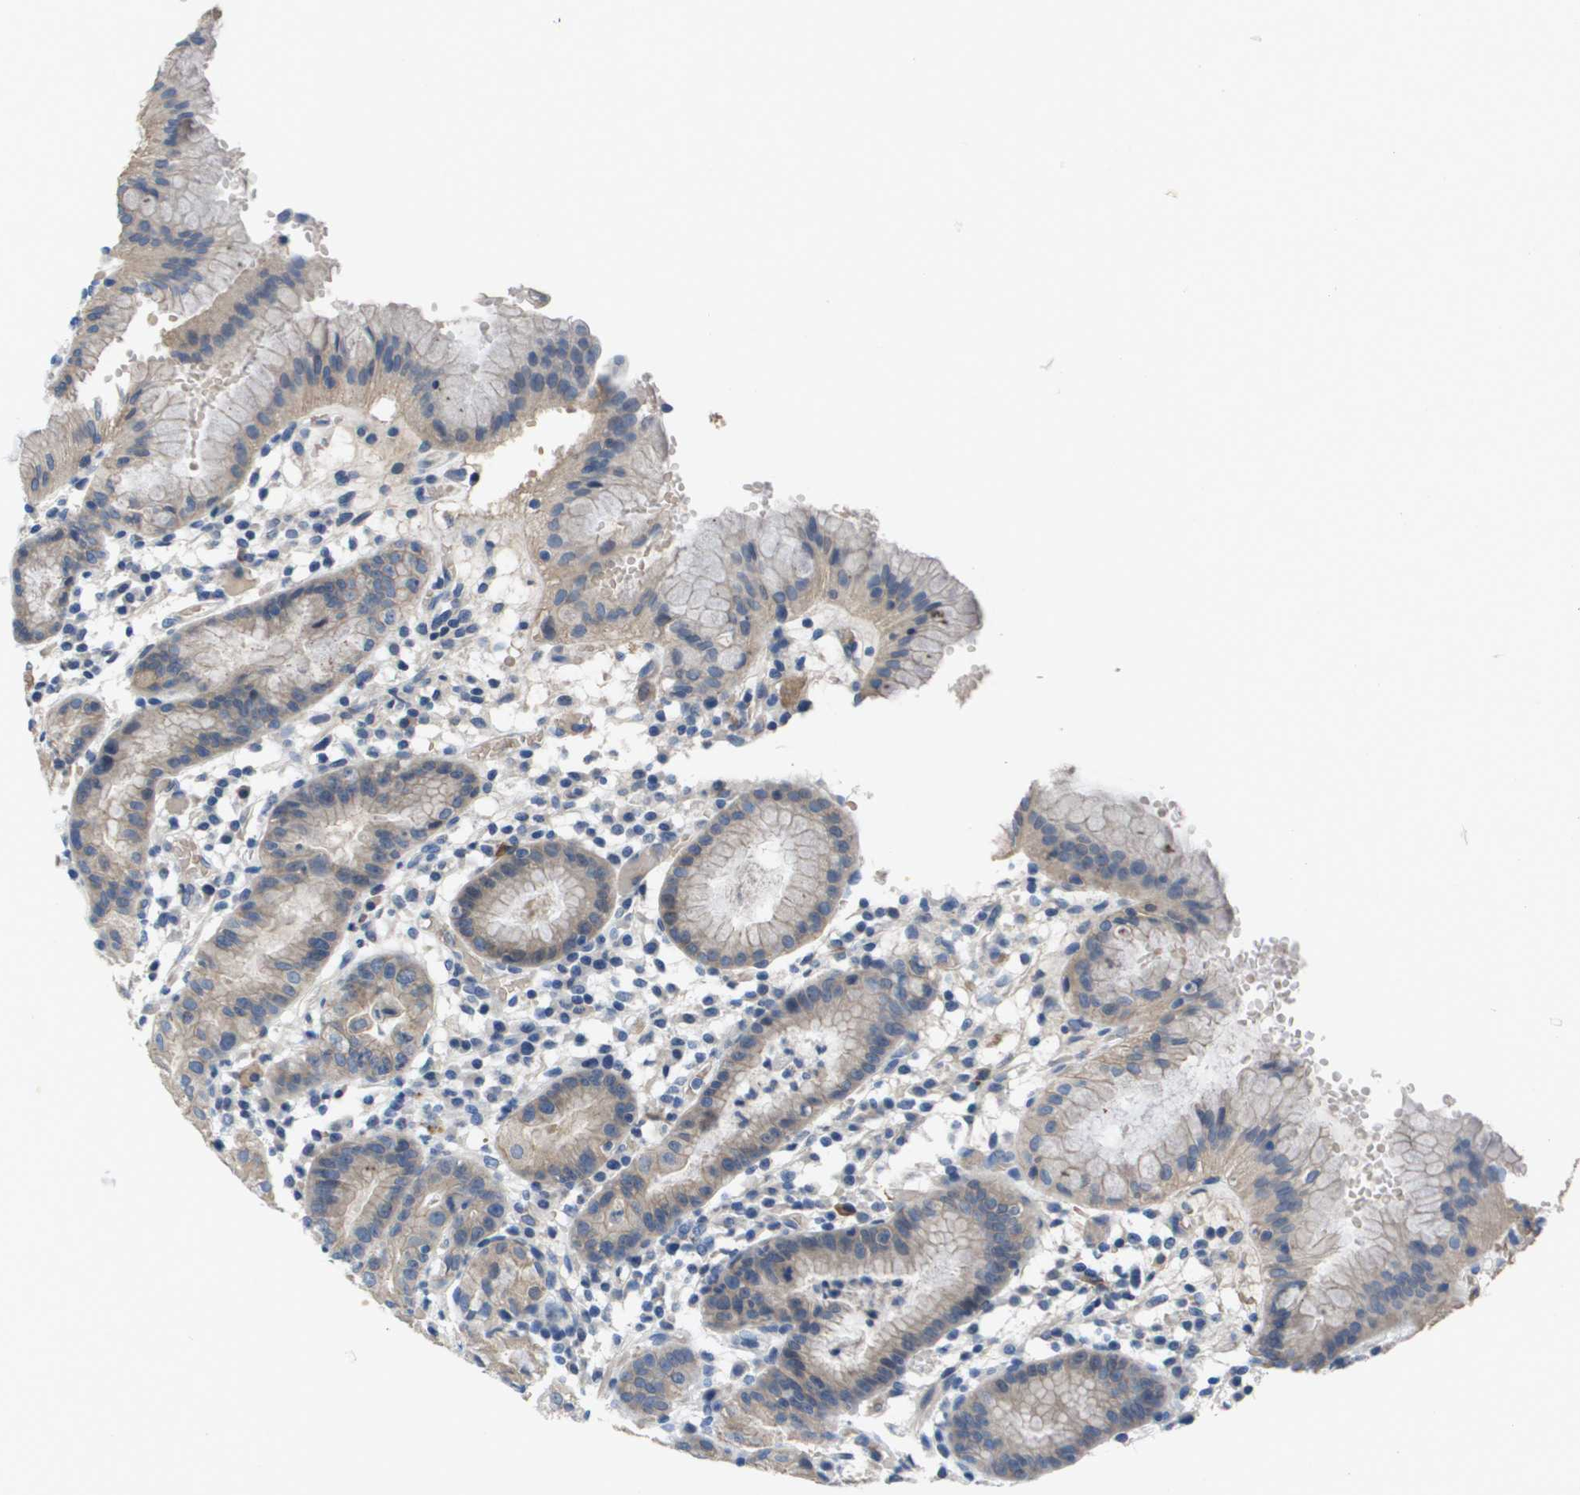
{"staining": {"intensity": "moderate", "quantity": "<25%", "location": "cytoplasmic/membranous"}, "tissue": "stomach", "cell_type": "Glandular cells", "image_type": "normal", "snomed": [{"axis": "morphology", "description": "Normal tissue, NOS"}, {"axis": "topography", "description": "Stomach"}, {"axis": "topography", "description": "Stomach, lower"}], "caption": "Protein staining of benign stomach shows moderate cytoplasmic/membranous expression in about <25% of glandular cells. (IHC, brightfield microscopy, high magnification).", "gene": "NCS1", "patient": {"sex": "female", "age": 75}}